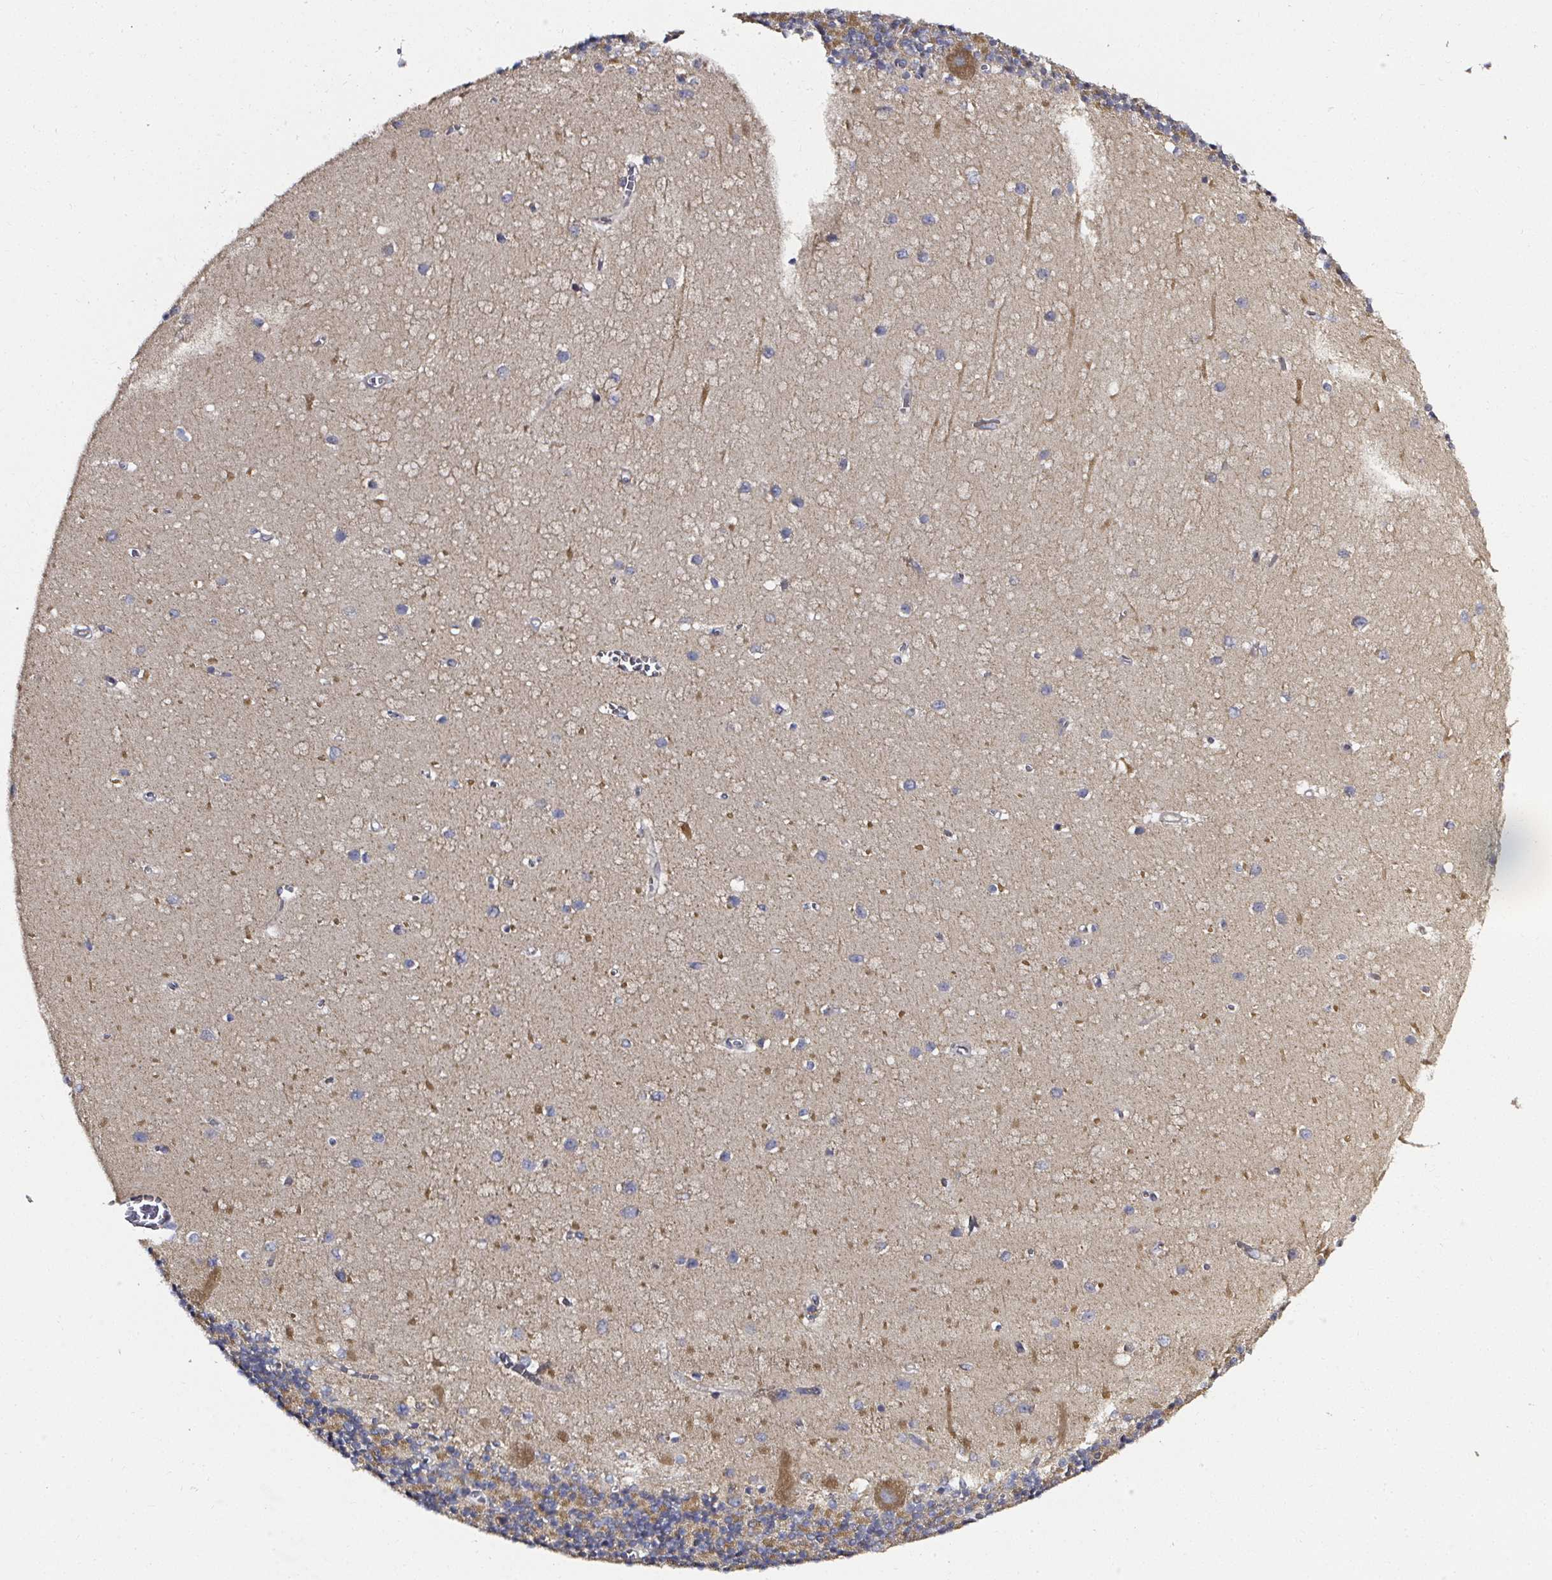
{"staining": {"intensity": "moderate", "quantity": "25%-75%", "location": "cytoplasmic/membranous"}, "tissue": "cerebellum", "cell_type": "Cells in granular layer", "image_type": "normal", "snomed": [{"axis": "morphology", "description": "Normal tissue, NOS"}, {"axis": "topography", "description": "Cerebellum"}], "caption": "Protein staining of normal cerebellum displays moderate cytoplasmic/membranous expression in about 25%-75% of cells in granular layer.", "gene": "ATAD3A", "patient": {"sex": "male", "age": 54}}